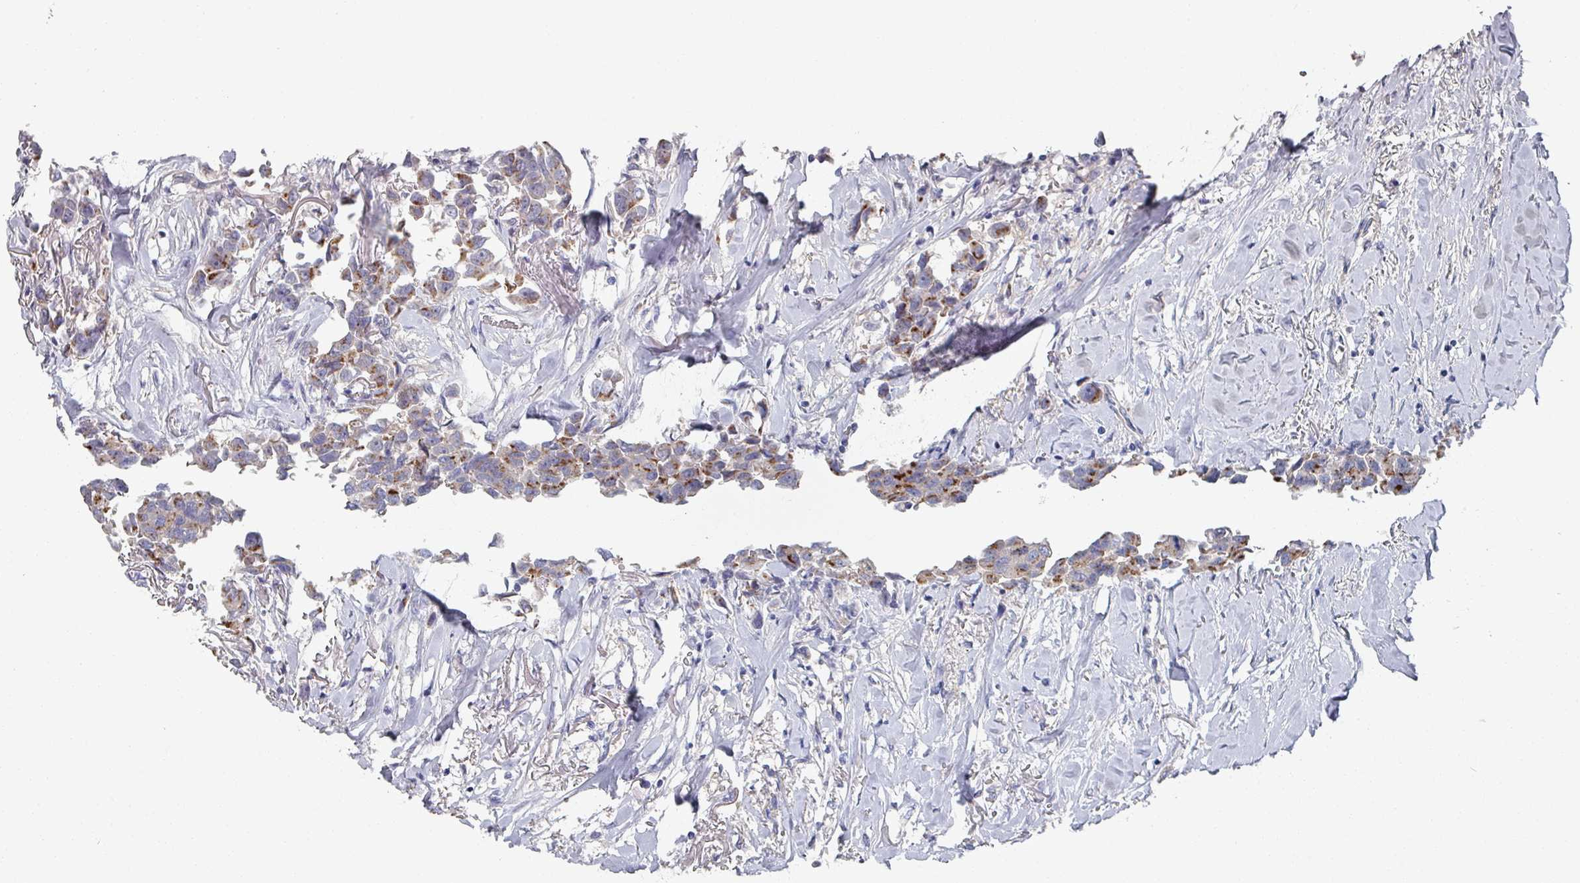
{"staining": {"intensity": "moderate", "quantity": ">75%", "location": "cytoplasmic/membranous"}, "tissue": "breast cancer", "cell_type": "Tumor cells", "image_type": "cancer", "snomed": [{"axis": "morphology", "description": "Duct carcinoma"}, {"axis": "topography", "description": "Breast"}], "caption": "Human breast cancer stained with a brown dye demonstrates moderate cytoplasmic/membranous positive staining in about >75% of tumor cells.", "gene": "EFL1", "patient": {"sex": "female", "age": 80}}